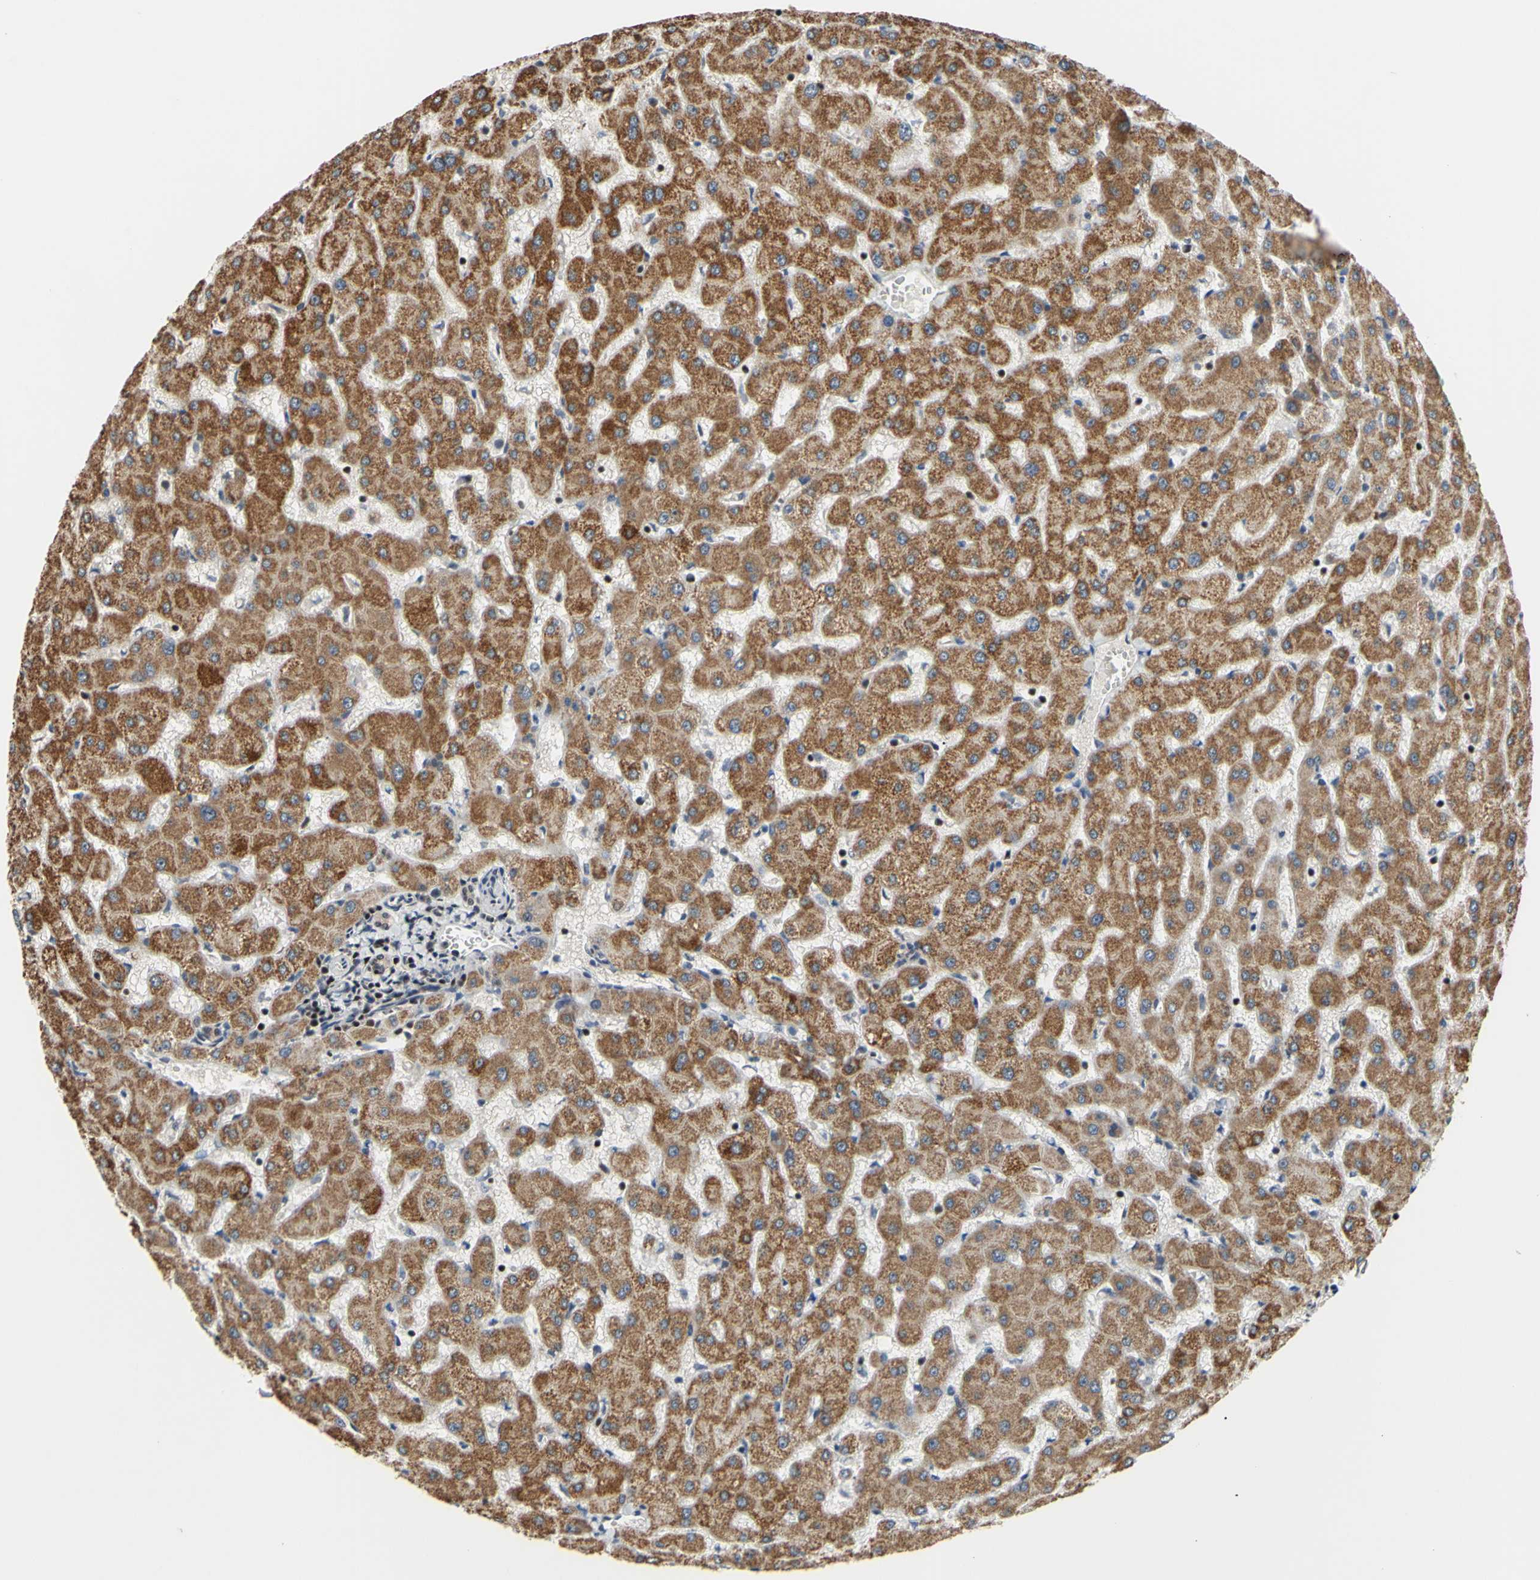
{"staining": {"intensity": "weak", "quantity": ">75%", "location": "cytoplasmic/membranous"}, "tissue": "liver", "cell_type": "Cholangiocytes", "image_type": "normal", "snomed": [{"axis": "morphology", "description": "Normal tissue, NOS"}, {"axis": "topography", "description": "Liver"}], "caption": "This is a micrograph of immunohistochemistry (IHC) staining of normal liver, which shows weak staining in the cytoplasmic/membranous of cholangiocytes.", "gene": "SP4", "patient": {"sex": "female", "age": 63}}